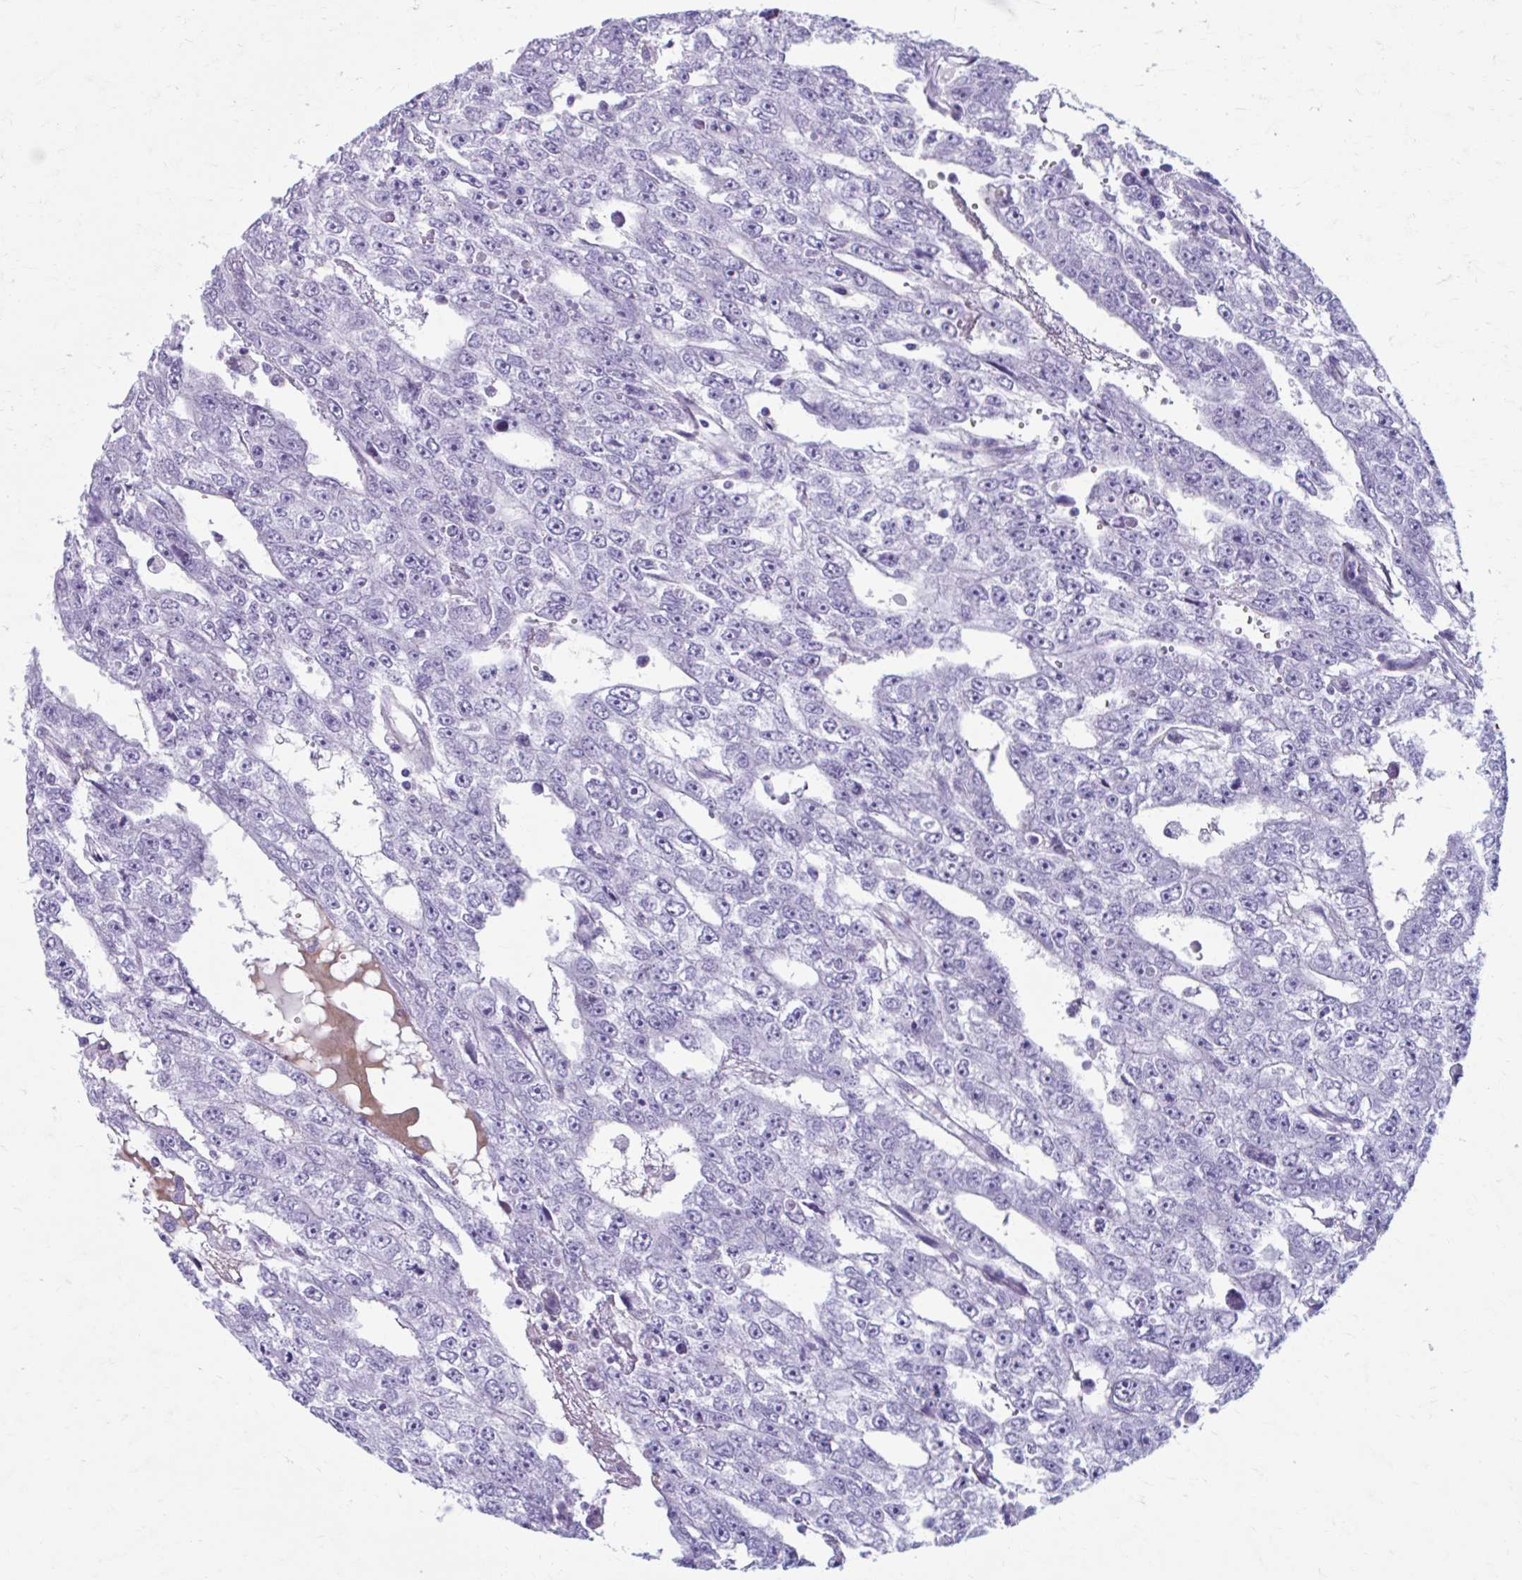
{"staining": {"intensity": "negative", "quantity": "none", "location": "none"}, "tissue": "testis cancer", "cell_type": "Tumor cells", "image_type": "cancer", "snomed": [{"axis": "morphology", "description": "Carcinoma, Embryonal, NOS"}, {"axis": "topography", "description": "Testis"}], "caption": "Immunohistochemical staining of human testis cancer (embryonal carcinoma) shows no significant staining in tumor cells.", "gene": "C12orf71", "patient": {"sex": "male", "age": 20}}